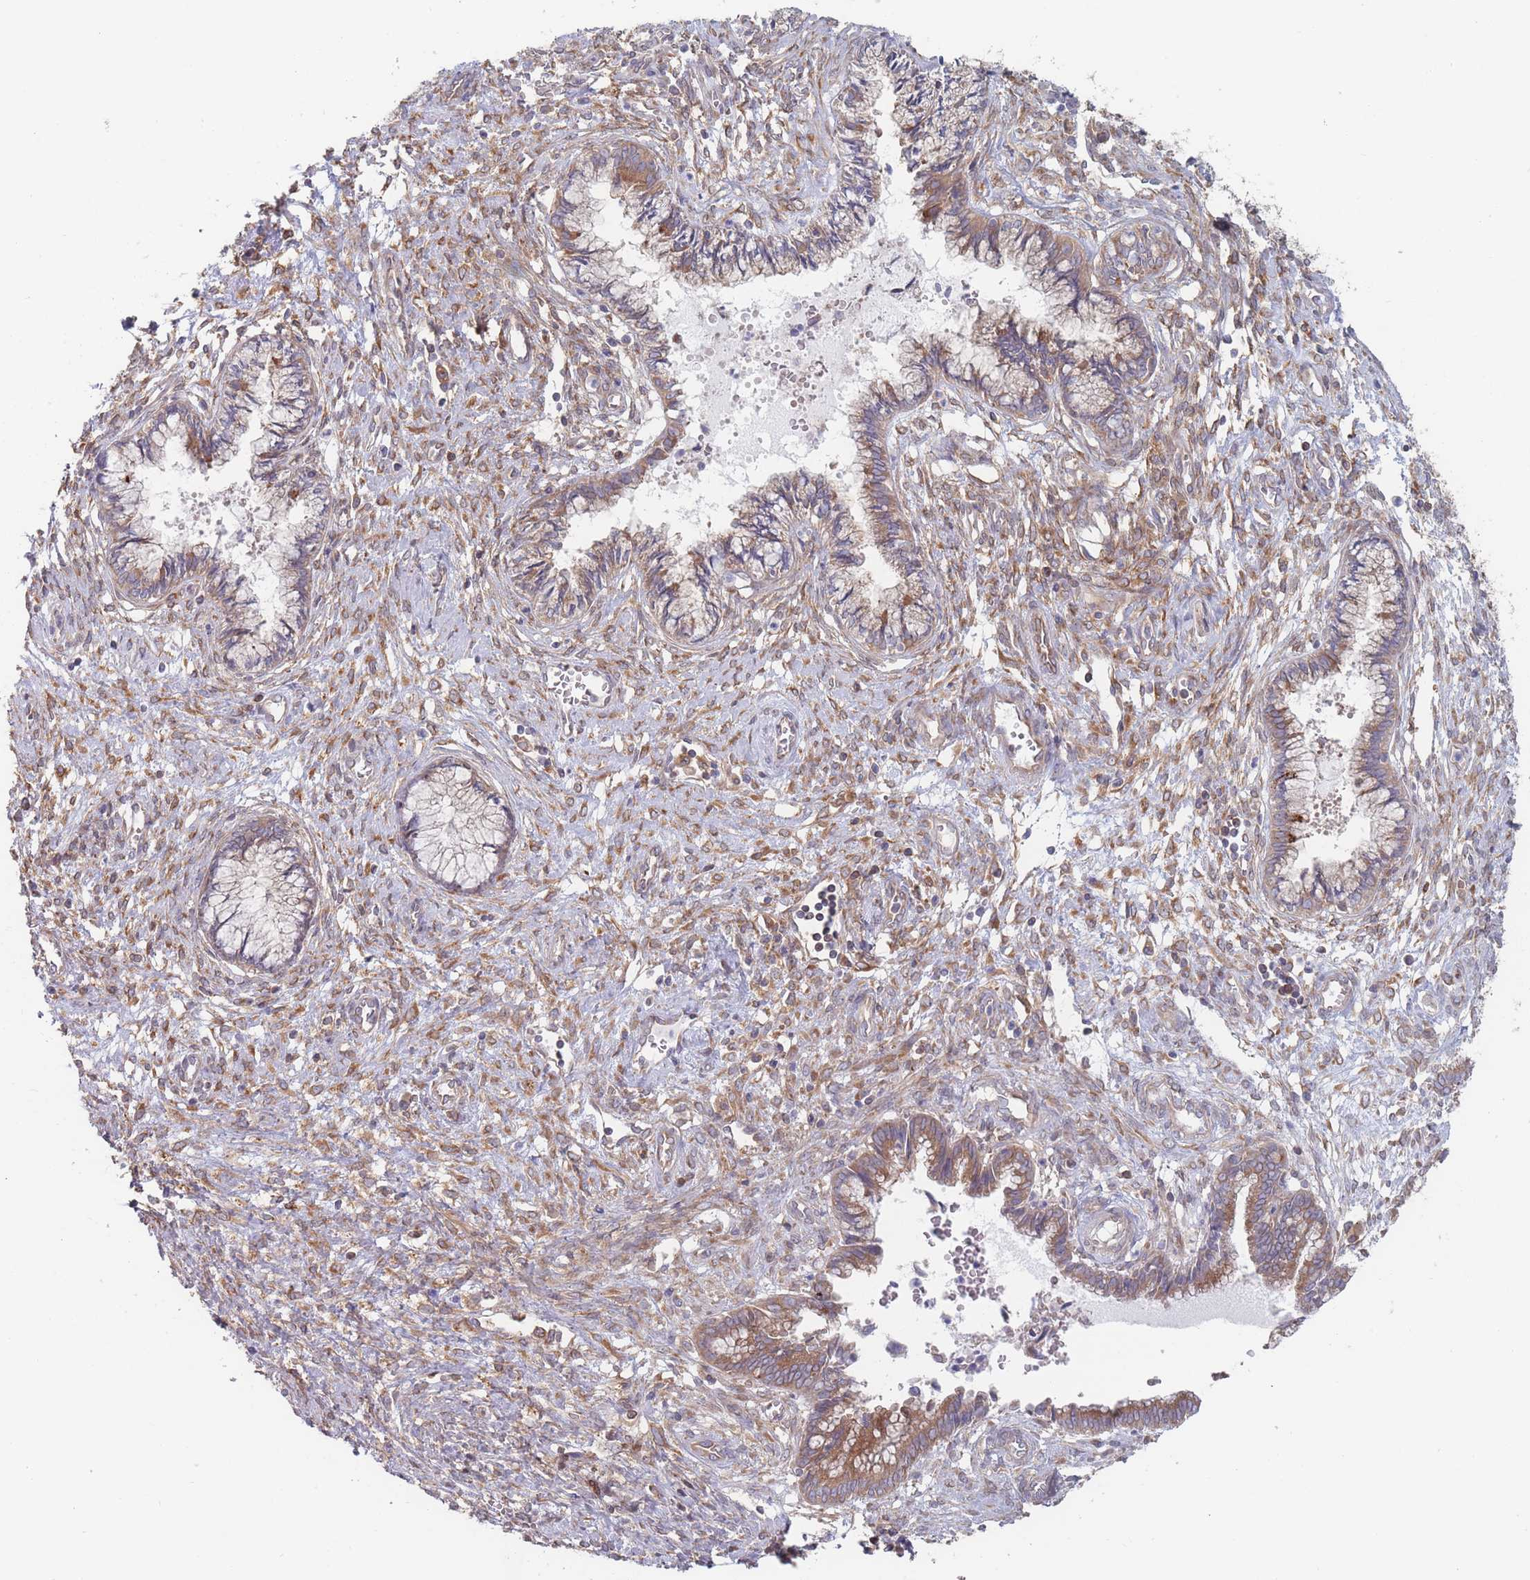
{"staining": {"intensity": "moderate", "quantity": "25%-75%", "location": "cytoplasmic/membranous"}, "tissue": "cervical cancer", "cell_type": "Tumor cells", "image_type": "cancer", "snomed": [{"axis": "morphology", "description": "Adenocarcinoma, NOS"}, {"axis": "topography", "description": "Cervix"}], "caption": "Cervical cancer stained with DAB (3,3'-diaminobenzidine) immunohistochemistry (IHC) shows medium levels of moderate cytoplasmic/membranous expression in about 25%-75% of tumor cells.", "gene": "KDSR", "patient": {"sex": "female", "age": 44}}